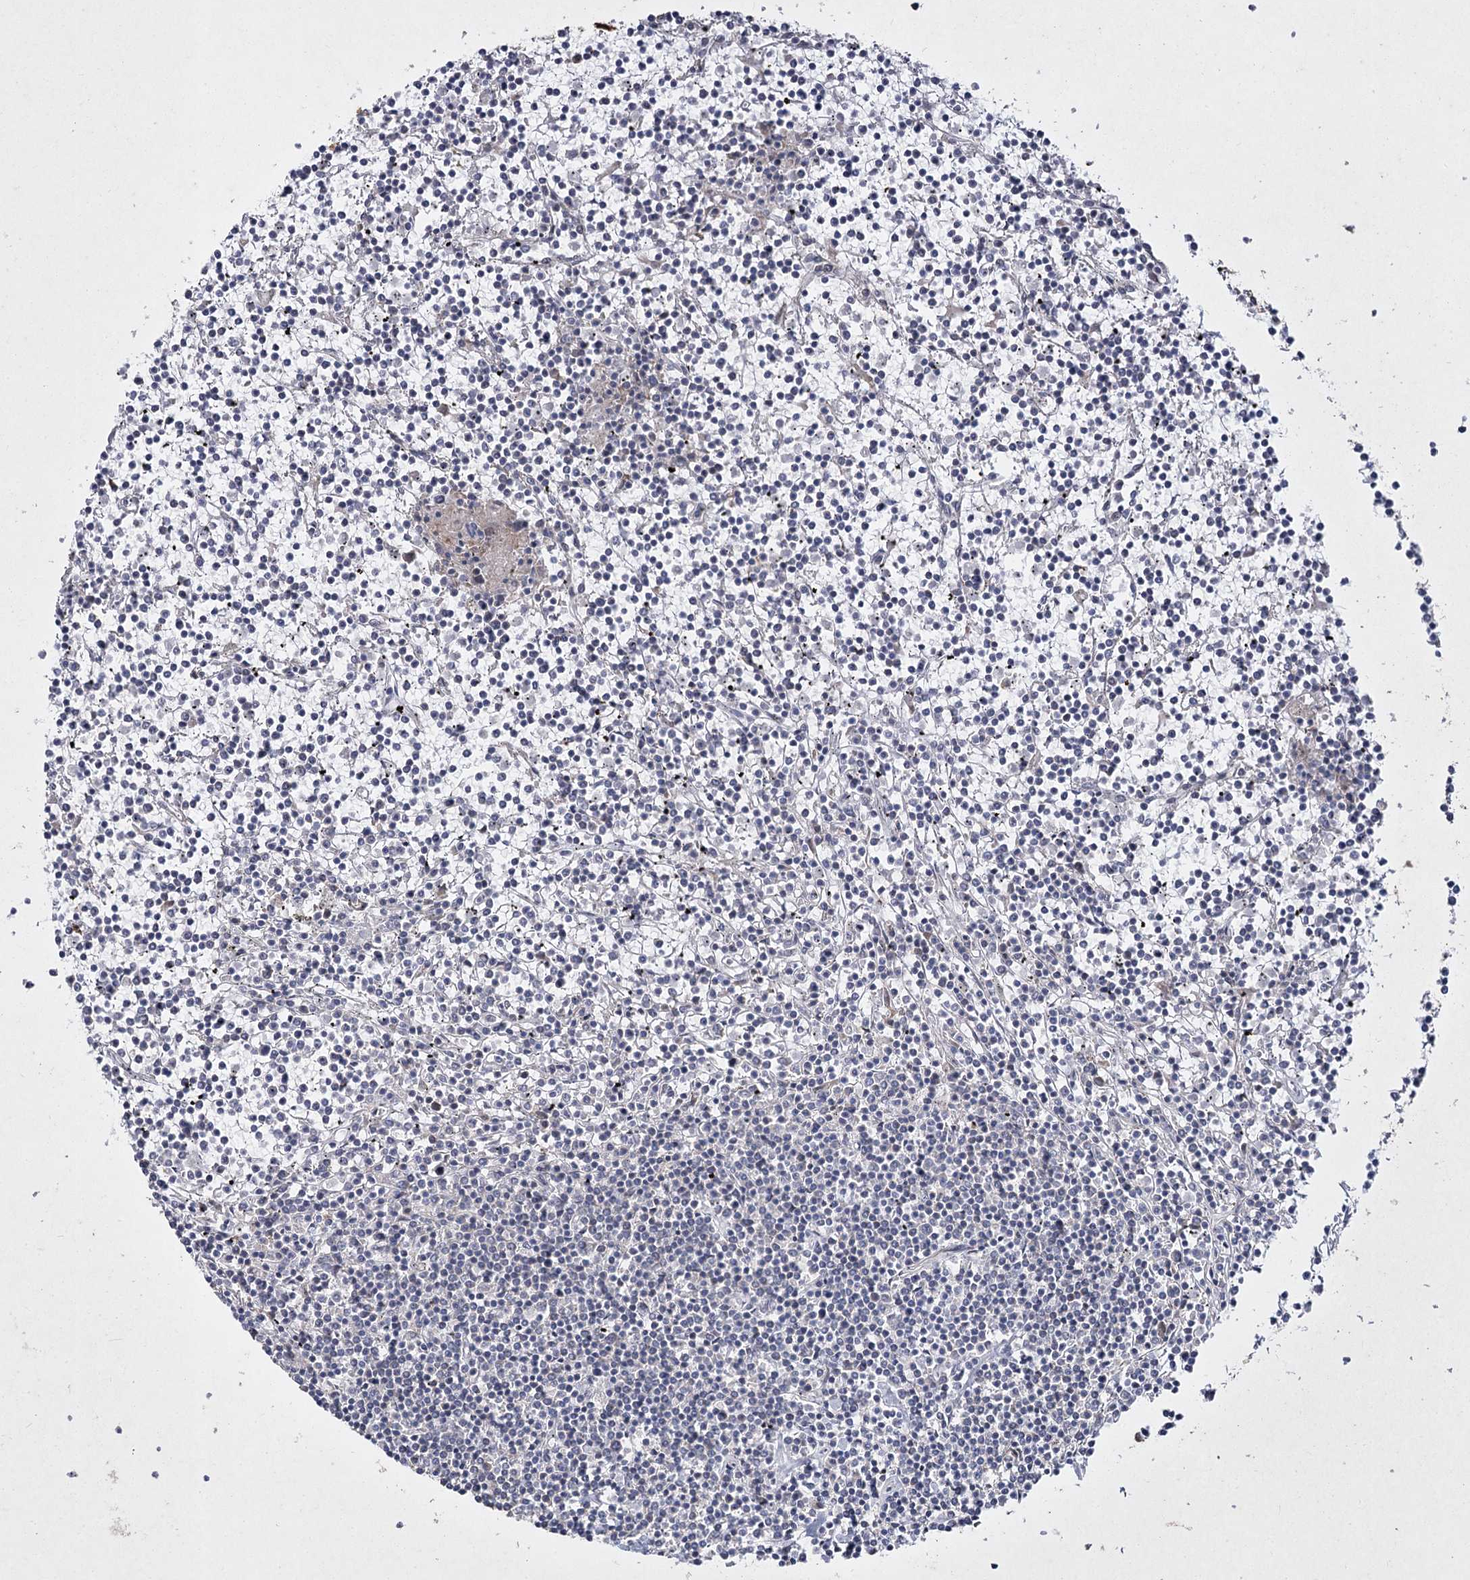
{"staining": {"intensity": "negative", "quantity": "none", "location": "none"}, "tissue": "lymphoma", "cell_type": "Tumor cells", "image_type": "cancer", "snomed": [{"axis": "morphology", "description": "Malignant lymphoma, non-Hodgkin's type, Low grade"}, {"axis": "topography", "description": "Spleen"}], "caption": "DAB (3,3'-diaminobenzidine) immunohistochemical staining of lymphoma reveals no significant positivity in tumor cells.", "gene": "SH3TC1", "patient": {"sex": "female", "age": 19}}